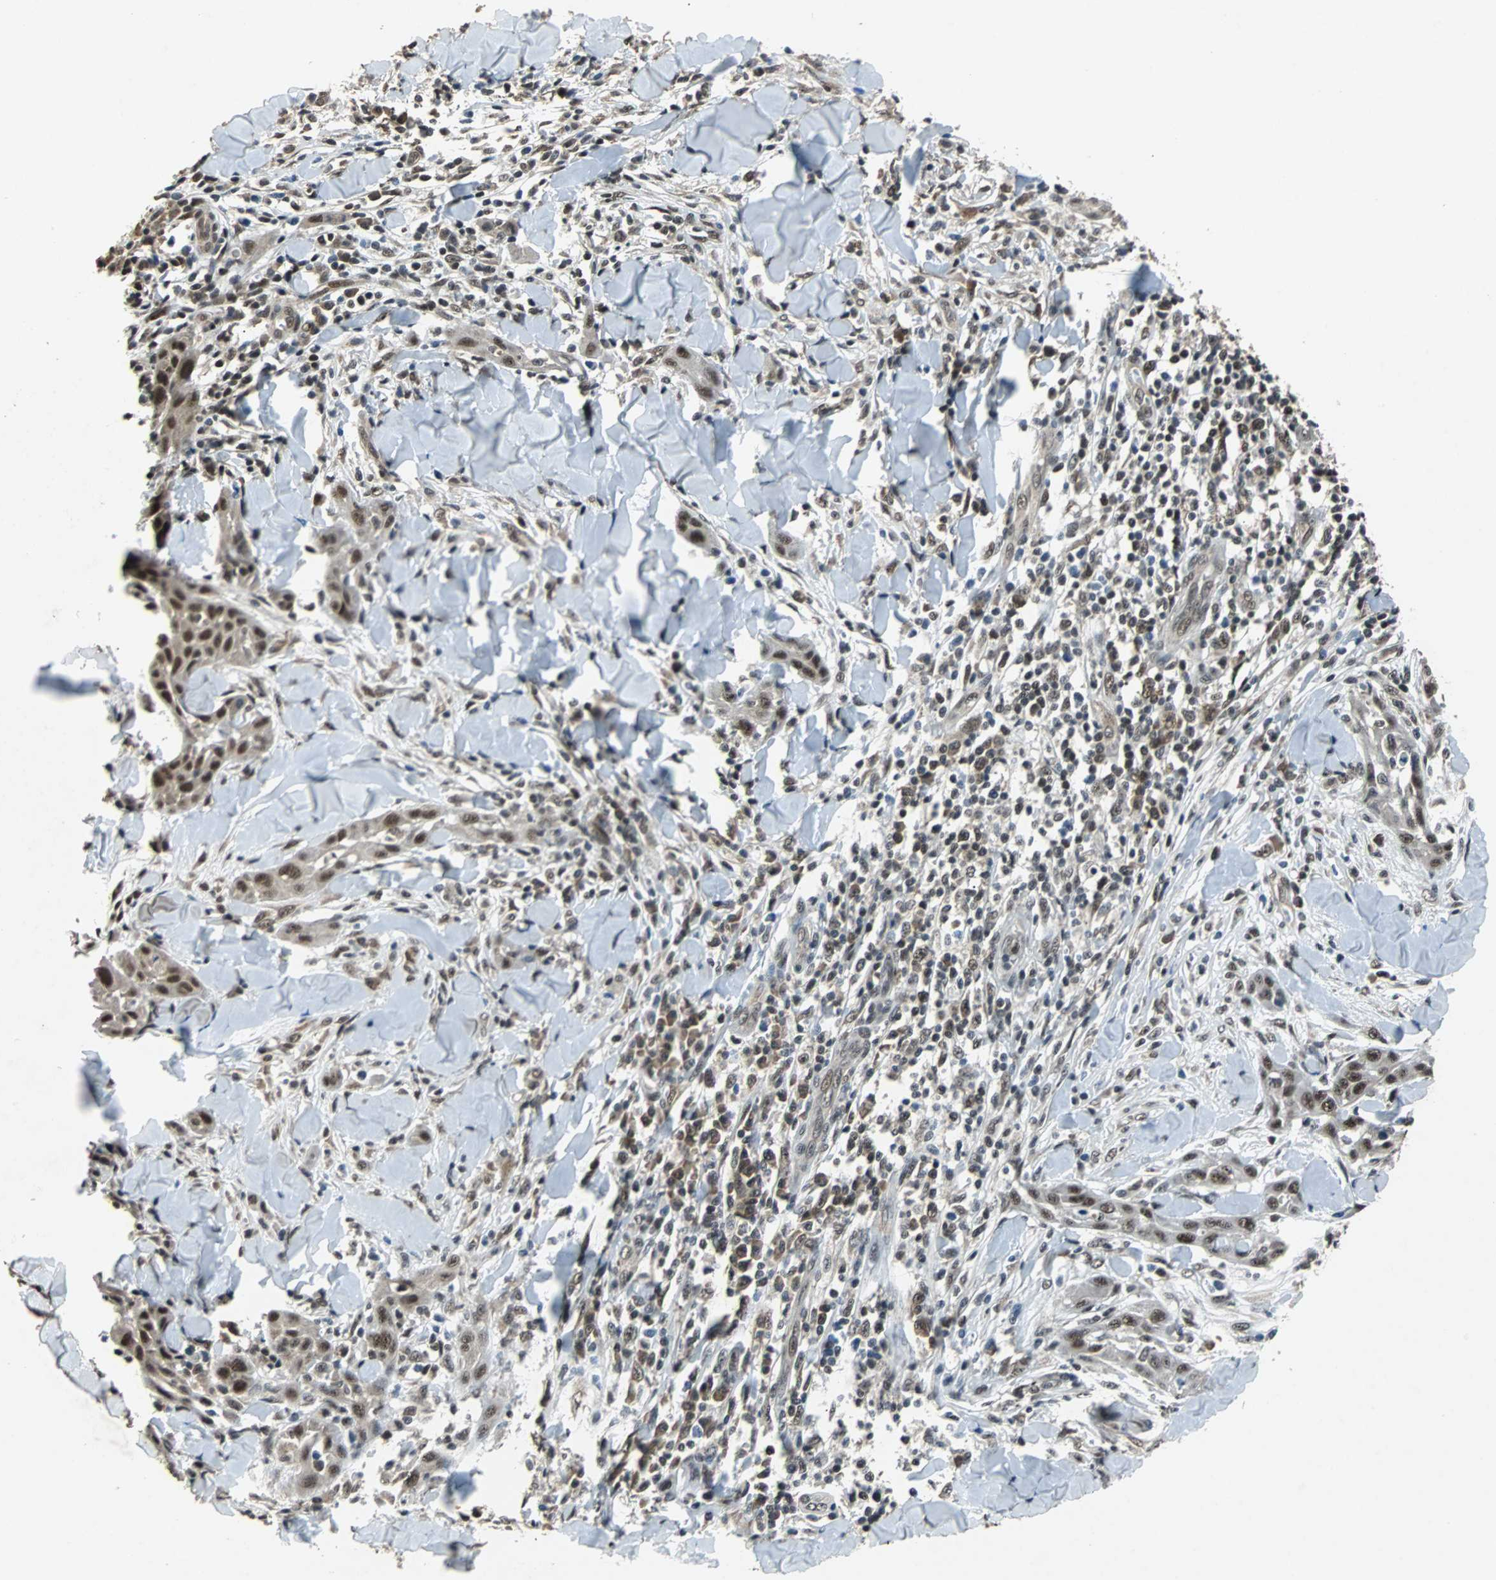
{"staining": {"intensity": "moderate", "quantity": ">75%", "location": "nuclear"}, "tissue": "skin cancer", "cell_type": "Tumor cells", "image_type": "cancer", "snomed": [{"axis": "morphology", "description": "Squamous cell carcinoma, NOS"}, {"axis": "topography", "description": "Skin"}], "caption": "Moderate nuclear expression for a protein is identified in approximately >75% of tumor cells of skin squamous cell carcinoma using immunohistochemistry (IHC).", "gene": "USP28", "patient": {"sex": "male", "age": 24}}